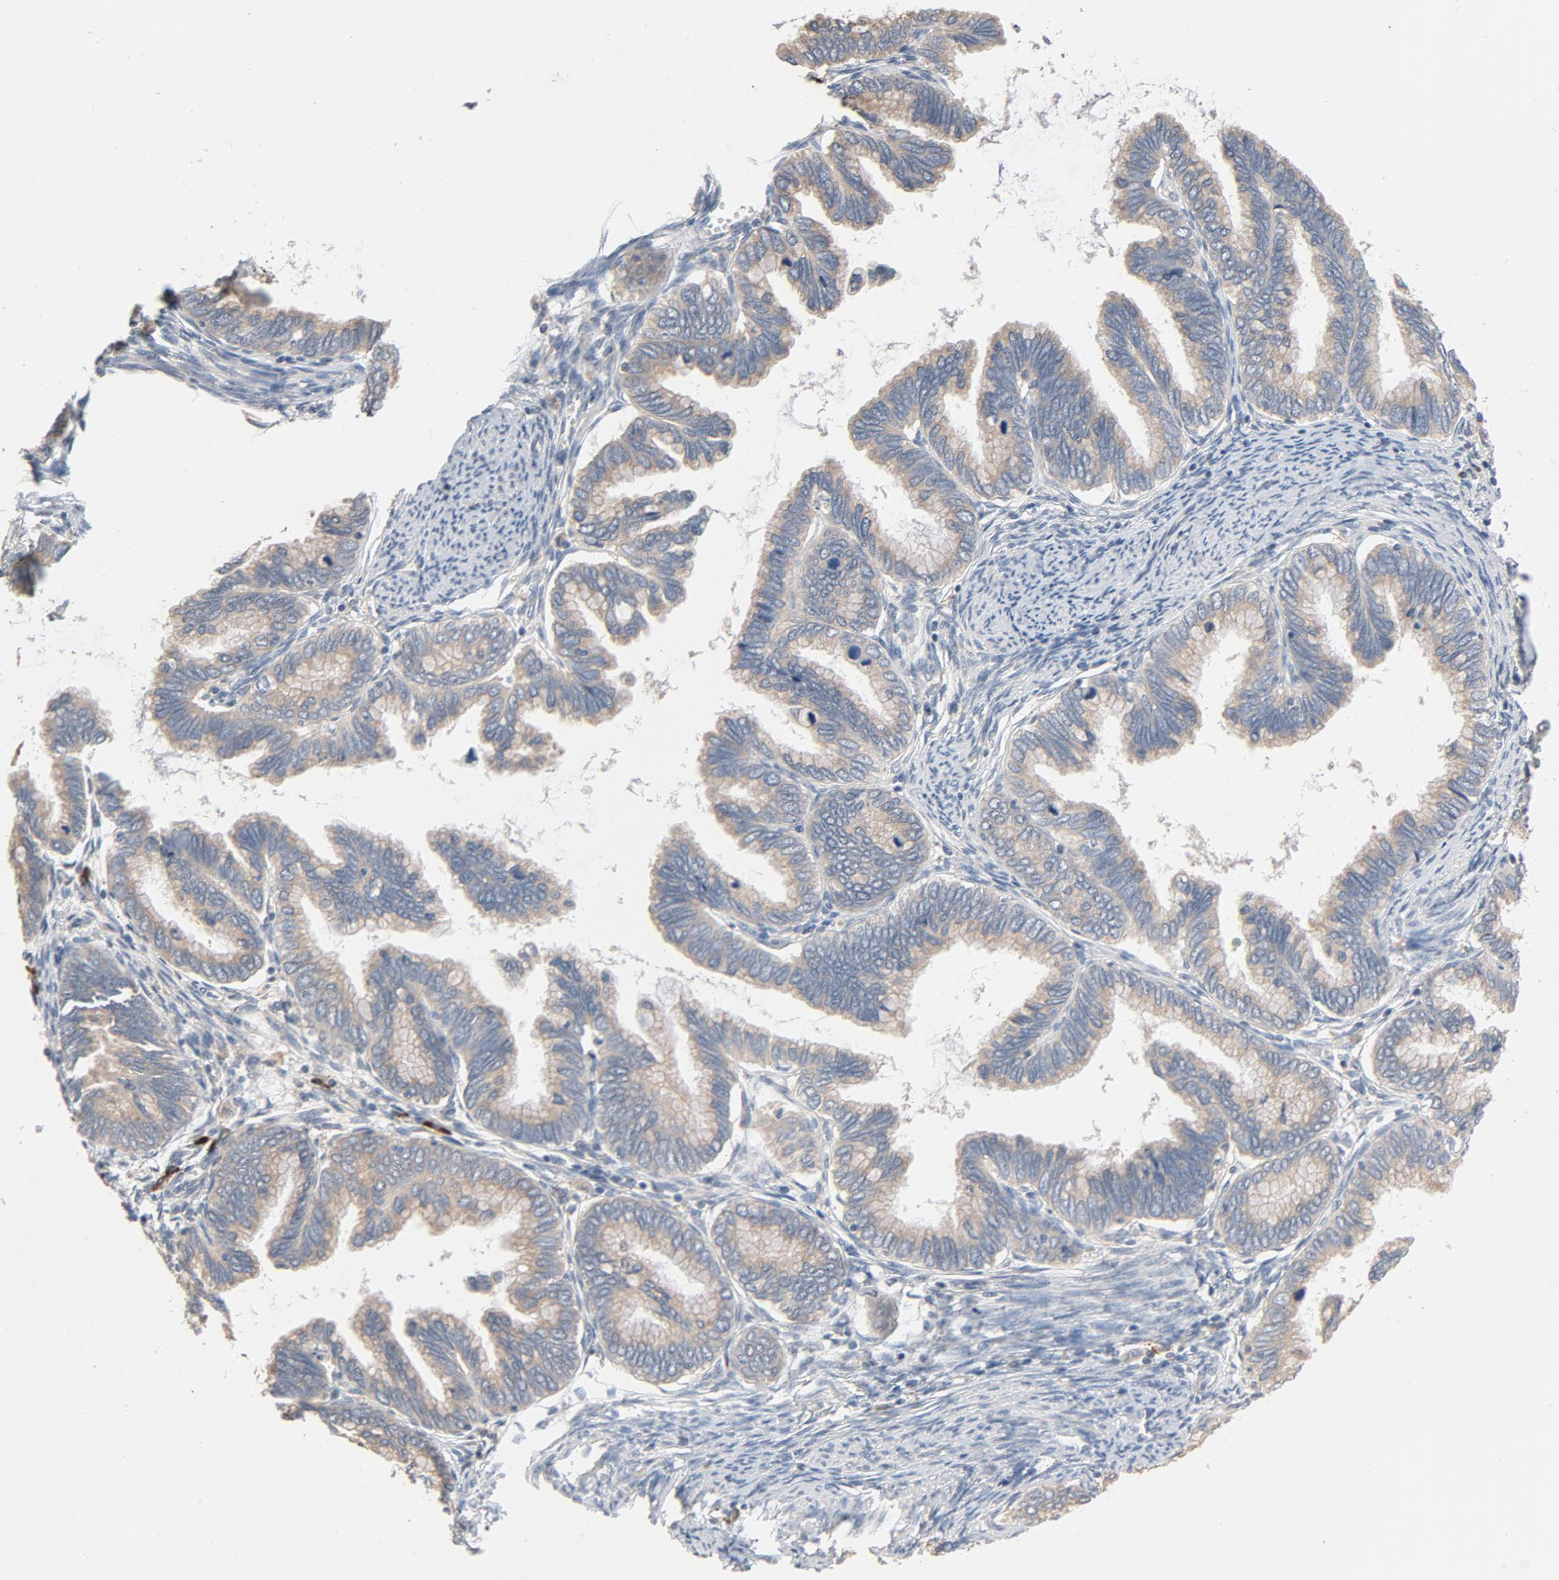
{"staining": {"intensity": "weak", "quantity": ">75%", "location": "cytoplasmic/membranous"}, "tissue": "cervical cancer", "cell_type": "Tumor cells", "image_type": "cancer", "snomed": [{"axis": "morphology", "description": "Adenocarcinoma, NOS"}, {"axis": "topography", "description": "Cervix"}], "caption": "Cervical cancer tissue exhibits weak cytoplasmic/membranous positivity in approximately >75% of tumor cells, visualized by immunohistochemistry.", "gene": "TLR4", "patient": {"sex": "female", "age": 49}}